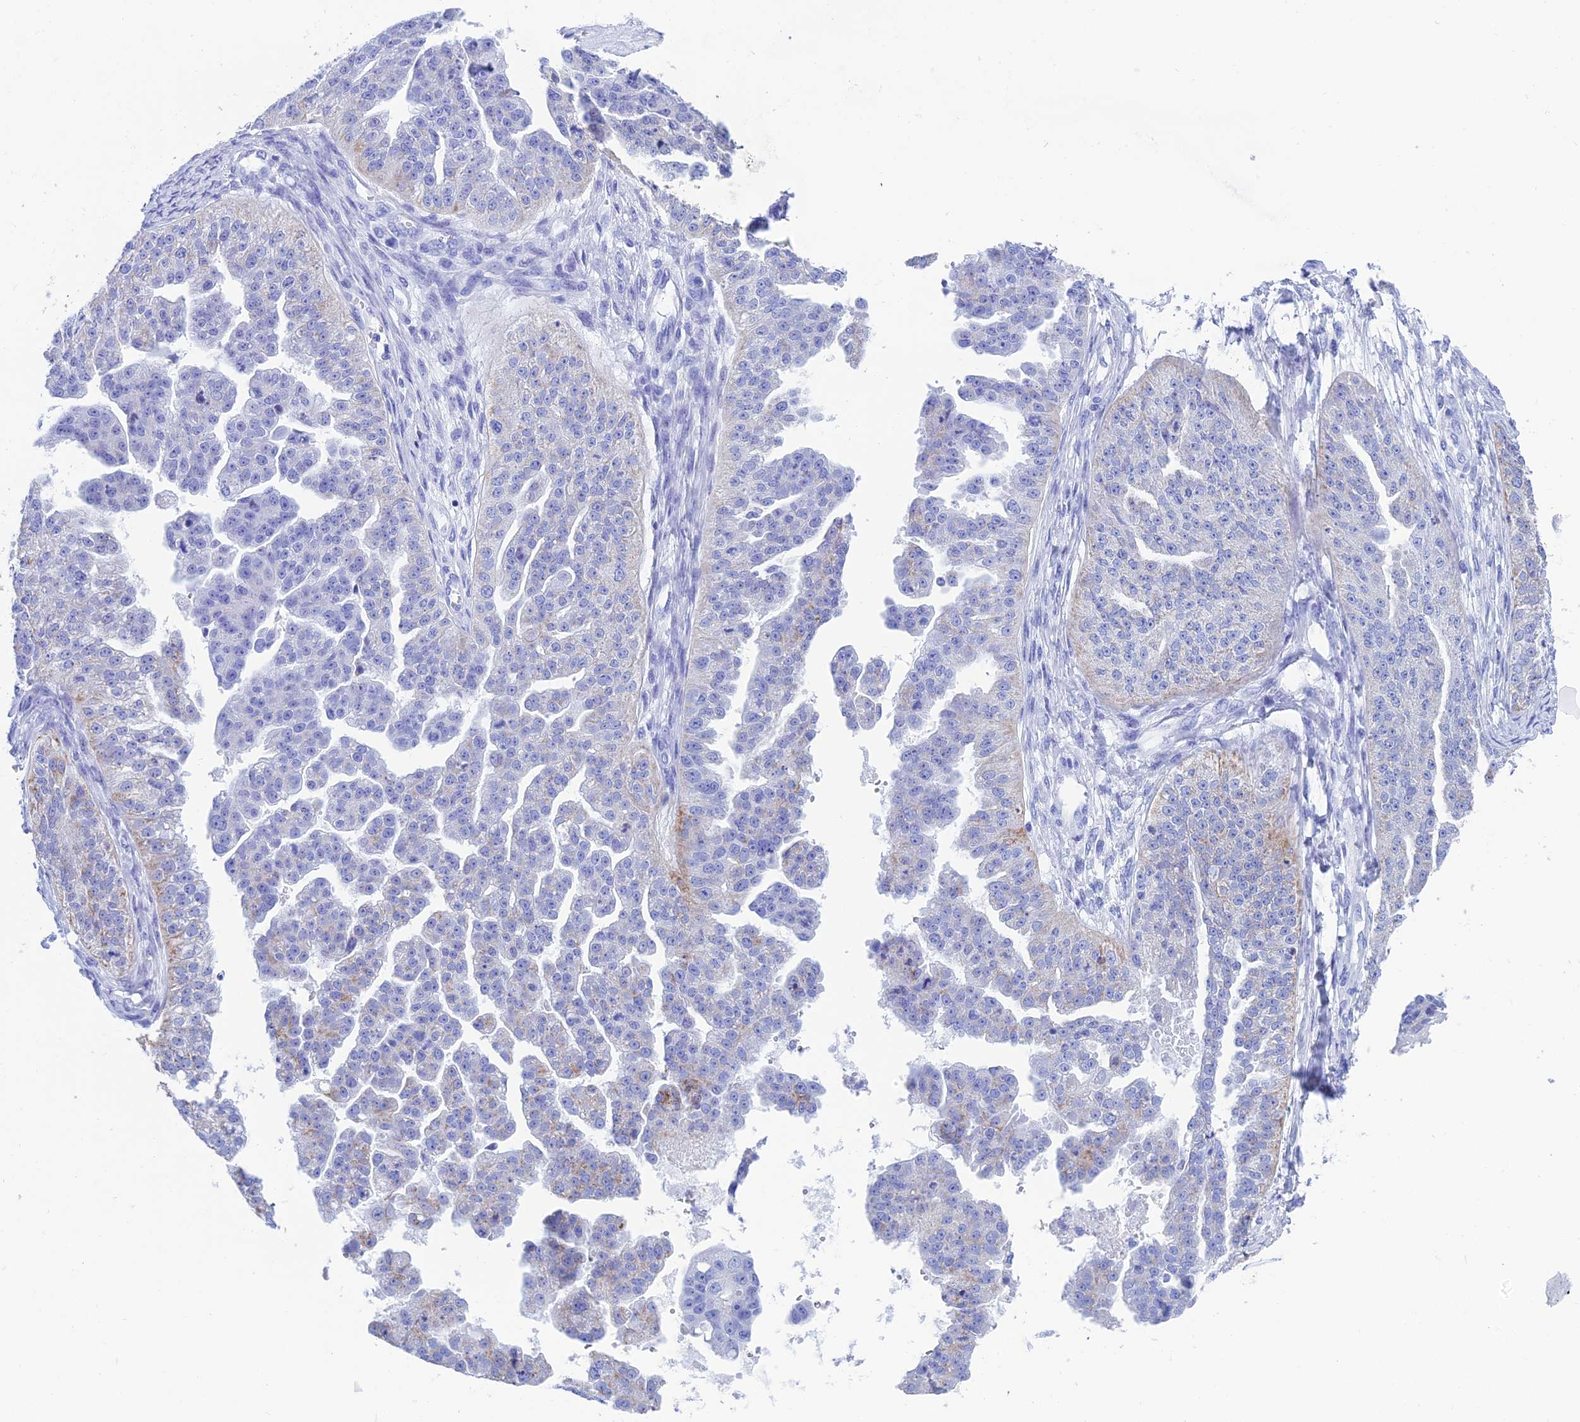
{"staining": {"intensity": "negative", "quantity": "none", "location": "none"}, "tissue": "ovarian cancer", "cell_type": "Tumor cells", "image_type": "cancer", "snomed": [{"axis": "morphology", "description": "Cystadenocarcinoma, serous, NOS"}, {"axis": "topography", "description": "Ovary"}], "caption": "DAB immunohistochemical staining of ovarian cancer shows no significant staining in tumor cells. Nuclei are stained in blue.", "gene": "NXPE4", "patient": {"sex": "female", "age": 58}}